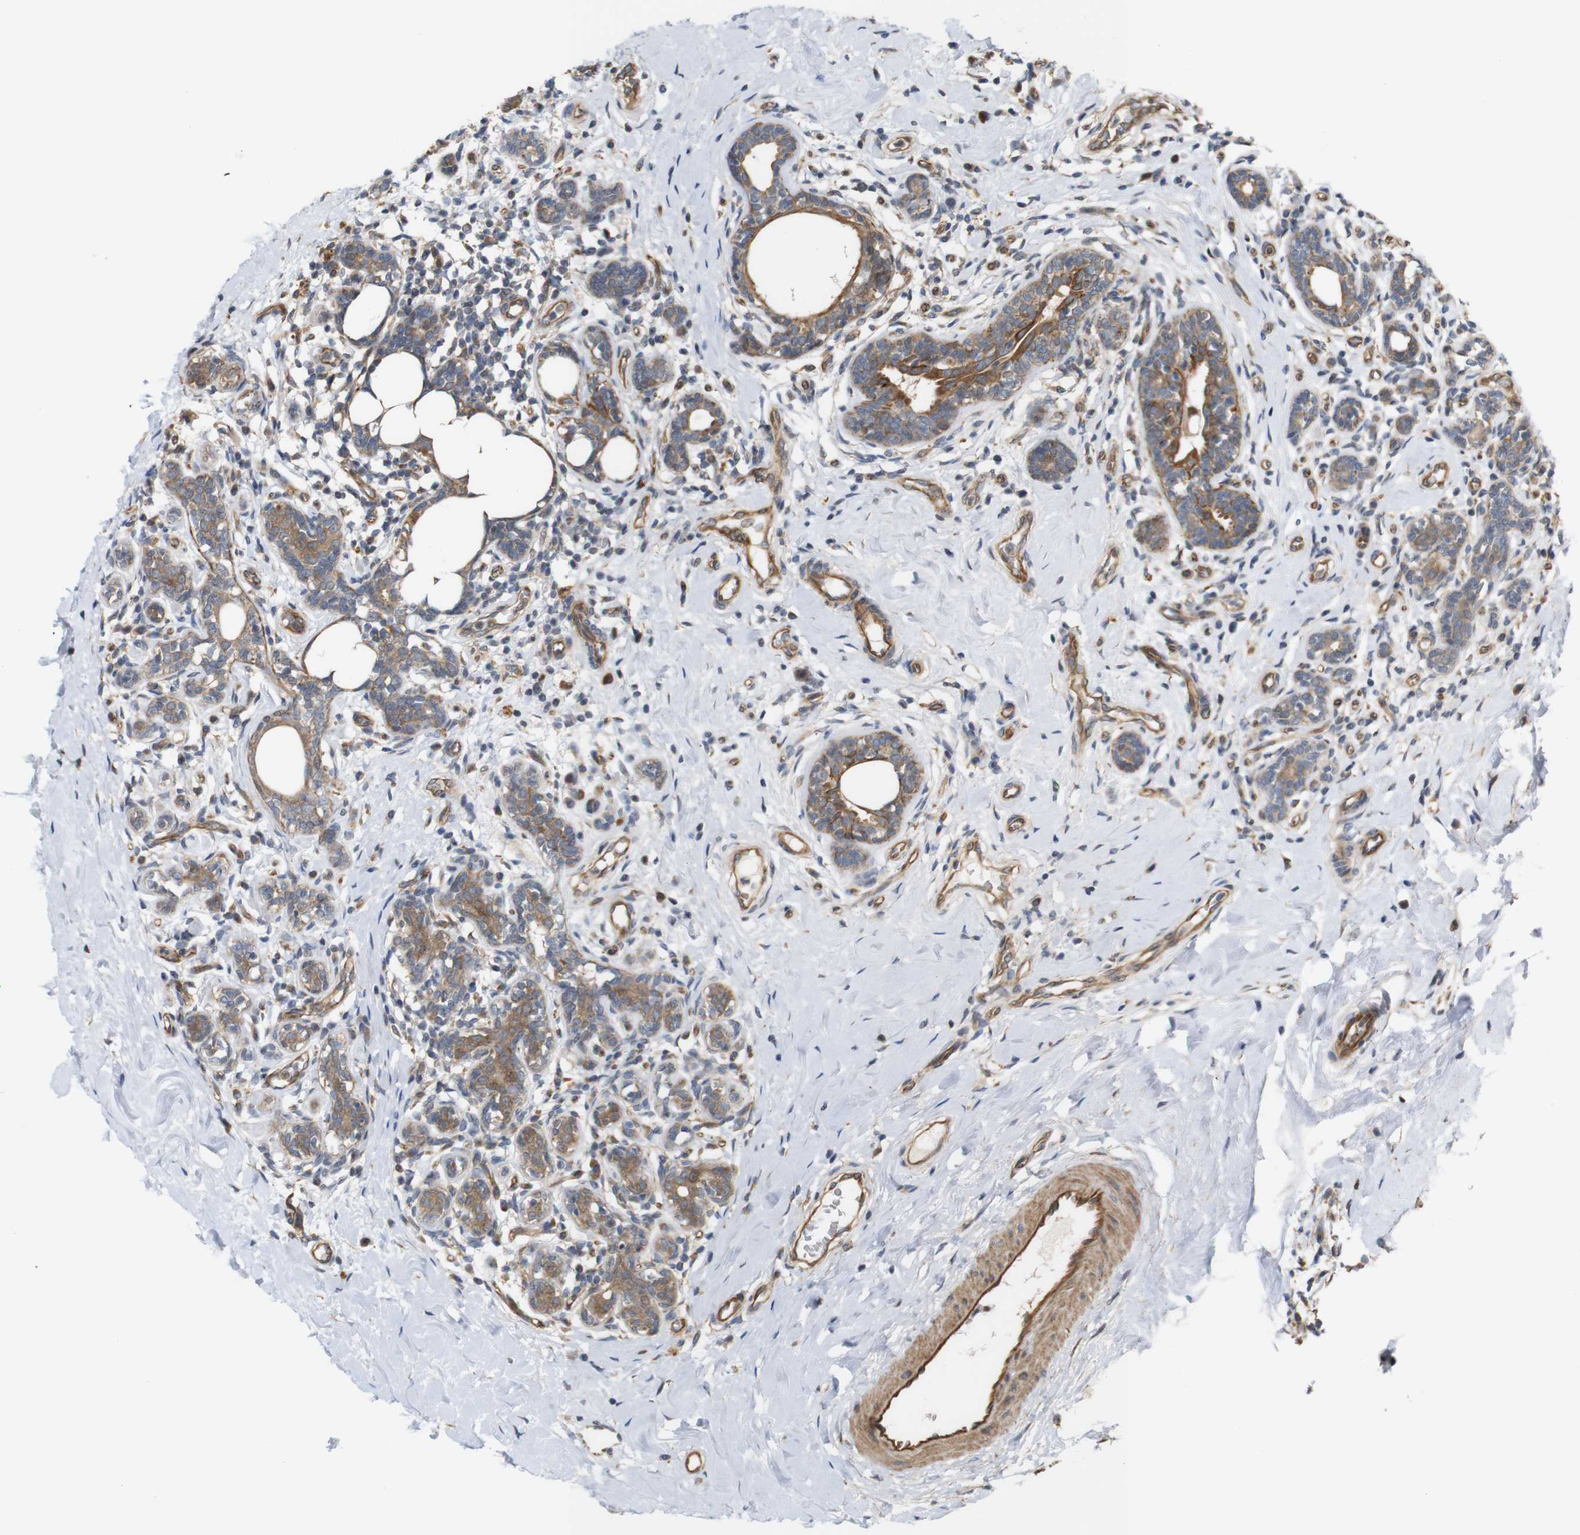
{"staining": {"intensity": "moderate", "quantity": ">75%", "location": "cytoplasmic/membranous"}, "tissue": "breast cancer", "cell_type": "Tumor cells", "image_type": "cancer", "snomed": [{"axis": "morphology", "description": "Normal tissue, NOS"}, {"axis": "morphology", "description": "Duct carcinoma"}, {"axis": "topography", "description": "Breast"}], "caption": "Human breast cancer (infiltrating ductal carcinoma) stained for a protein (brown) shows moderate cytoplasmic/membranous positive positivity in approximately >75% of tumor cells.", "gene": "RPTOR", "patient": {"sex": "female", "age": 40}}